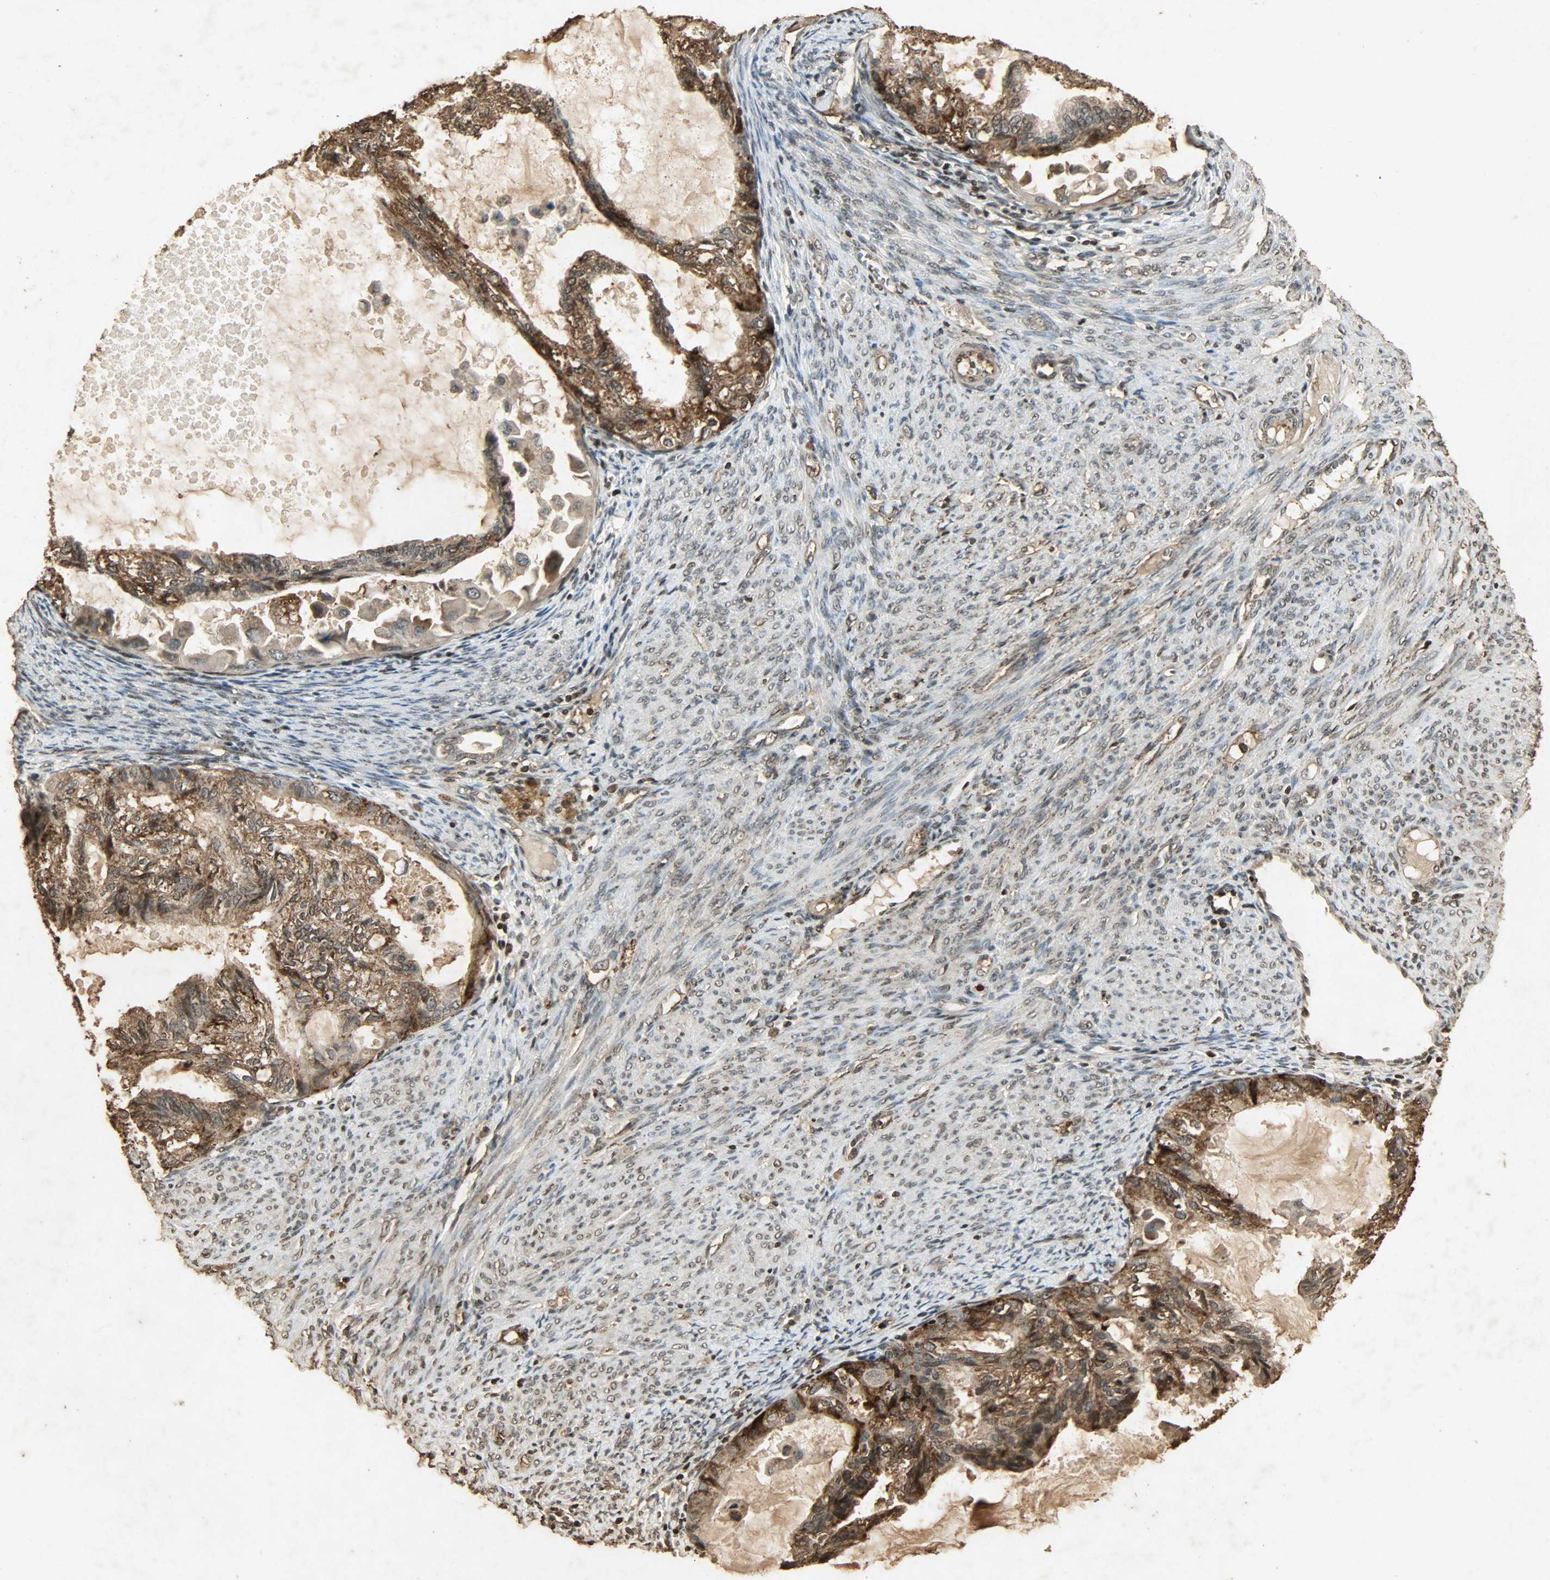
{"staining": {"intensity": "strong", "quantity": ">75%", "location": "cytoplasmic/membranous,nuclear"}, "tissue": "cervical cancer", "cell_type": "Tumor cells", "image_type": "cancer", "snomed": [{"axis": "morphology", "description": "Normal tissue, NOS"}, {"axis": "morphology", "description": "Adenocarcinoma, NOS"}, {"axis": "topography", "description": "Cervix"}, {"axis": "topography", "description": "Endometrium"}], "caption": "IHC of cervical cancer (adenocarcinoma) demonstrates high levels of strong cytoplasmic/membranous and nuclear staining in approximately >75% of tumor cells.", "gene": "PPP3R1", "patient": {"sex": "female", "age": 86}}